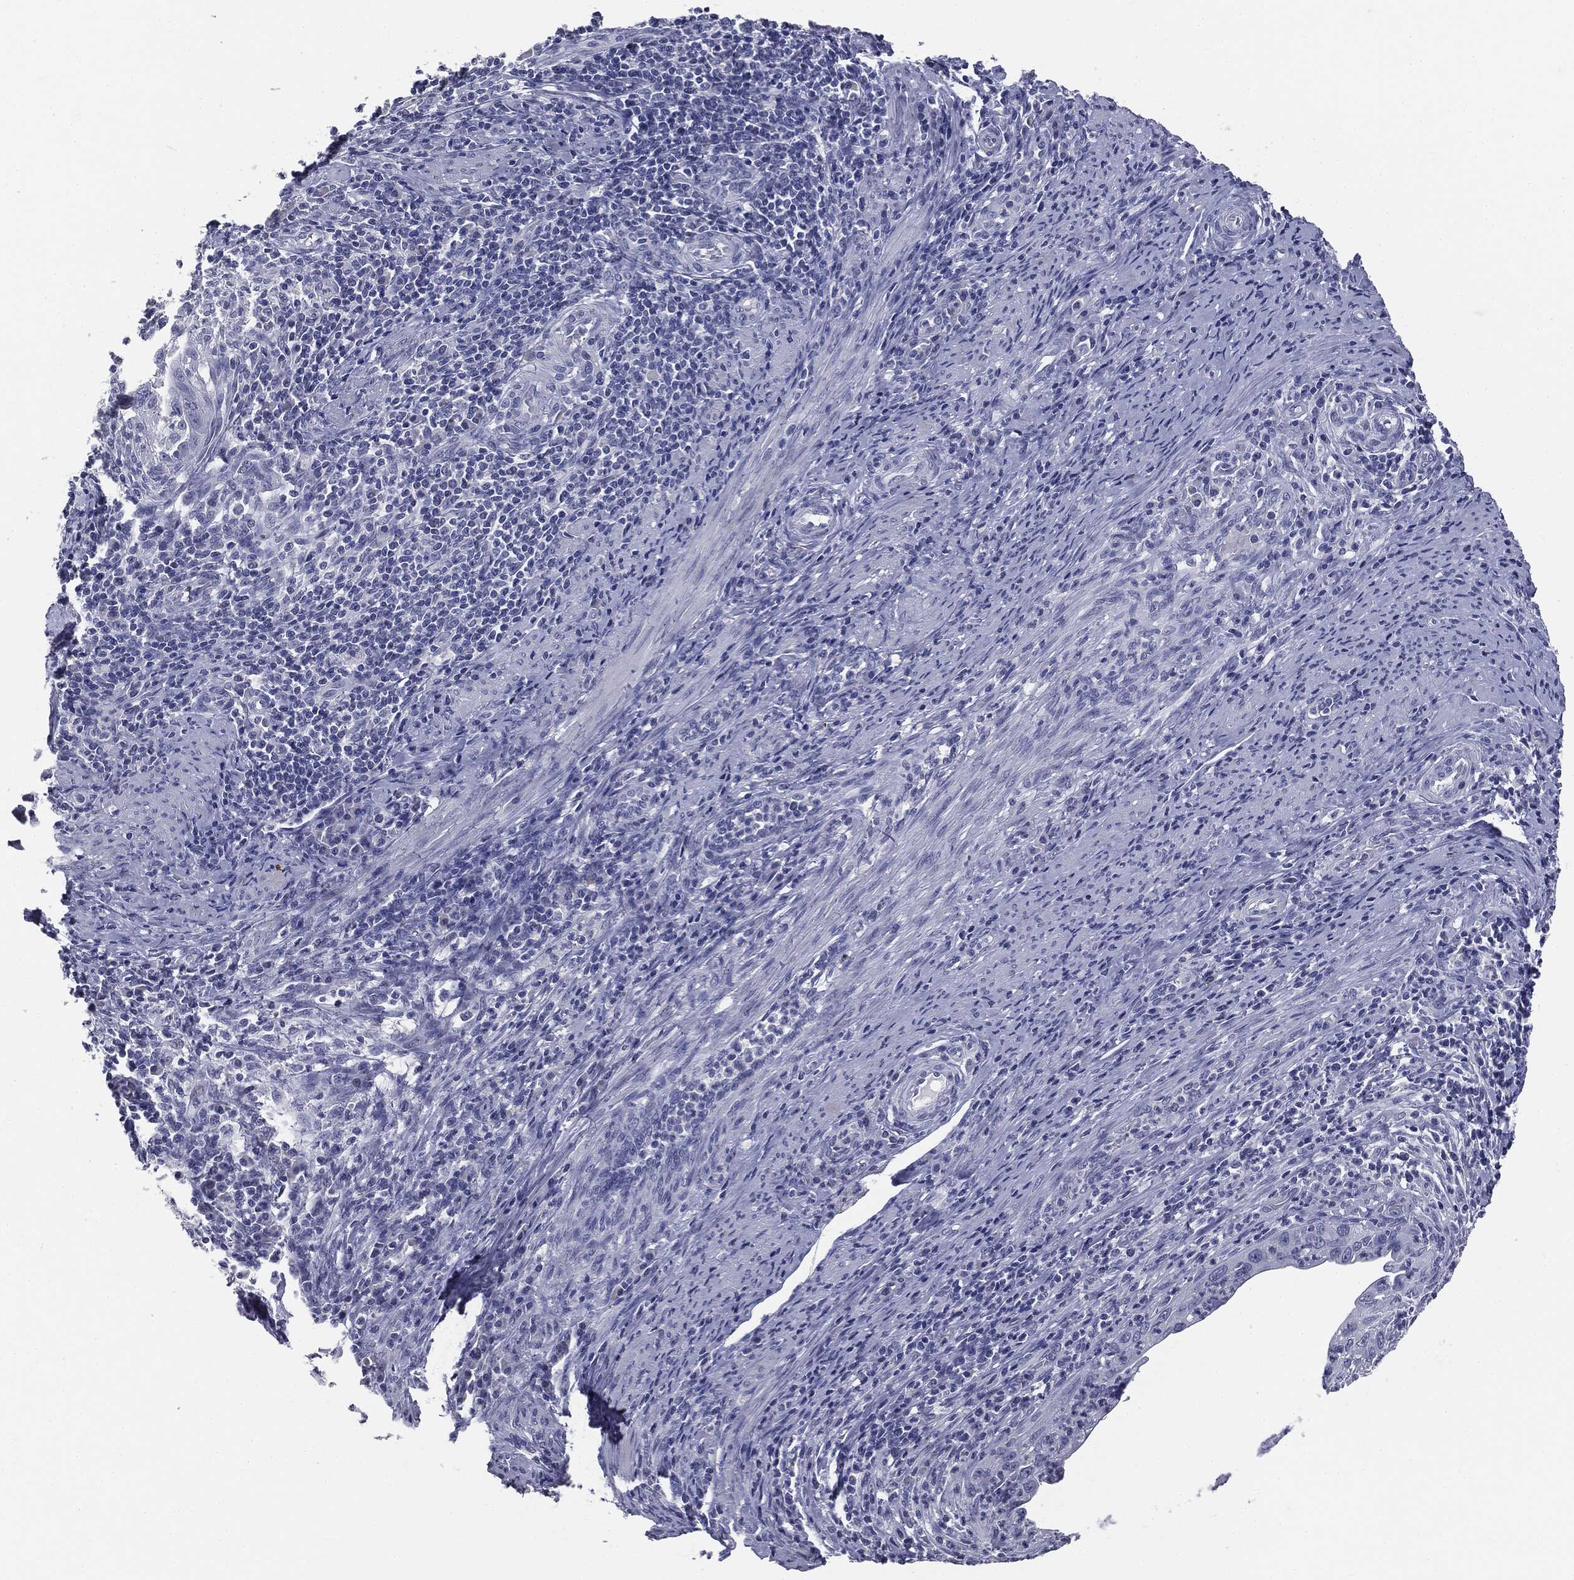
{"staining": {"intensity": "negative", "quantity": "none", "location": "none"}, "tissue": "cervical cancer", "cell_type": "Tumor cells", "image_type": "cancer", "snomed": [{"axis": "morphology", "description": "Squamous cell carcinoma, NOS"}, {"axis": "topography", "description": "Cervix"}], "caption": "Immunohistochemistry (IHC) of human cervical squamous cell carcinoma exhibits no expression in tumor cells.", "gene": "AFP", "patient": {"sex": "female", "age": 26}}